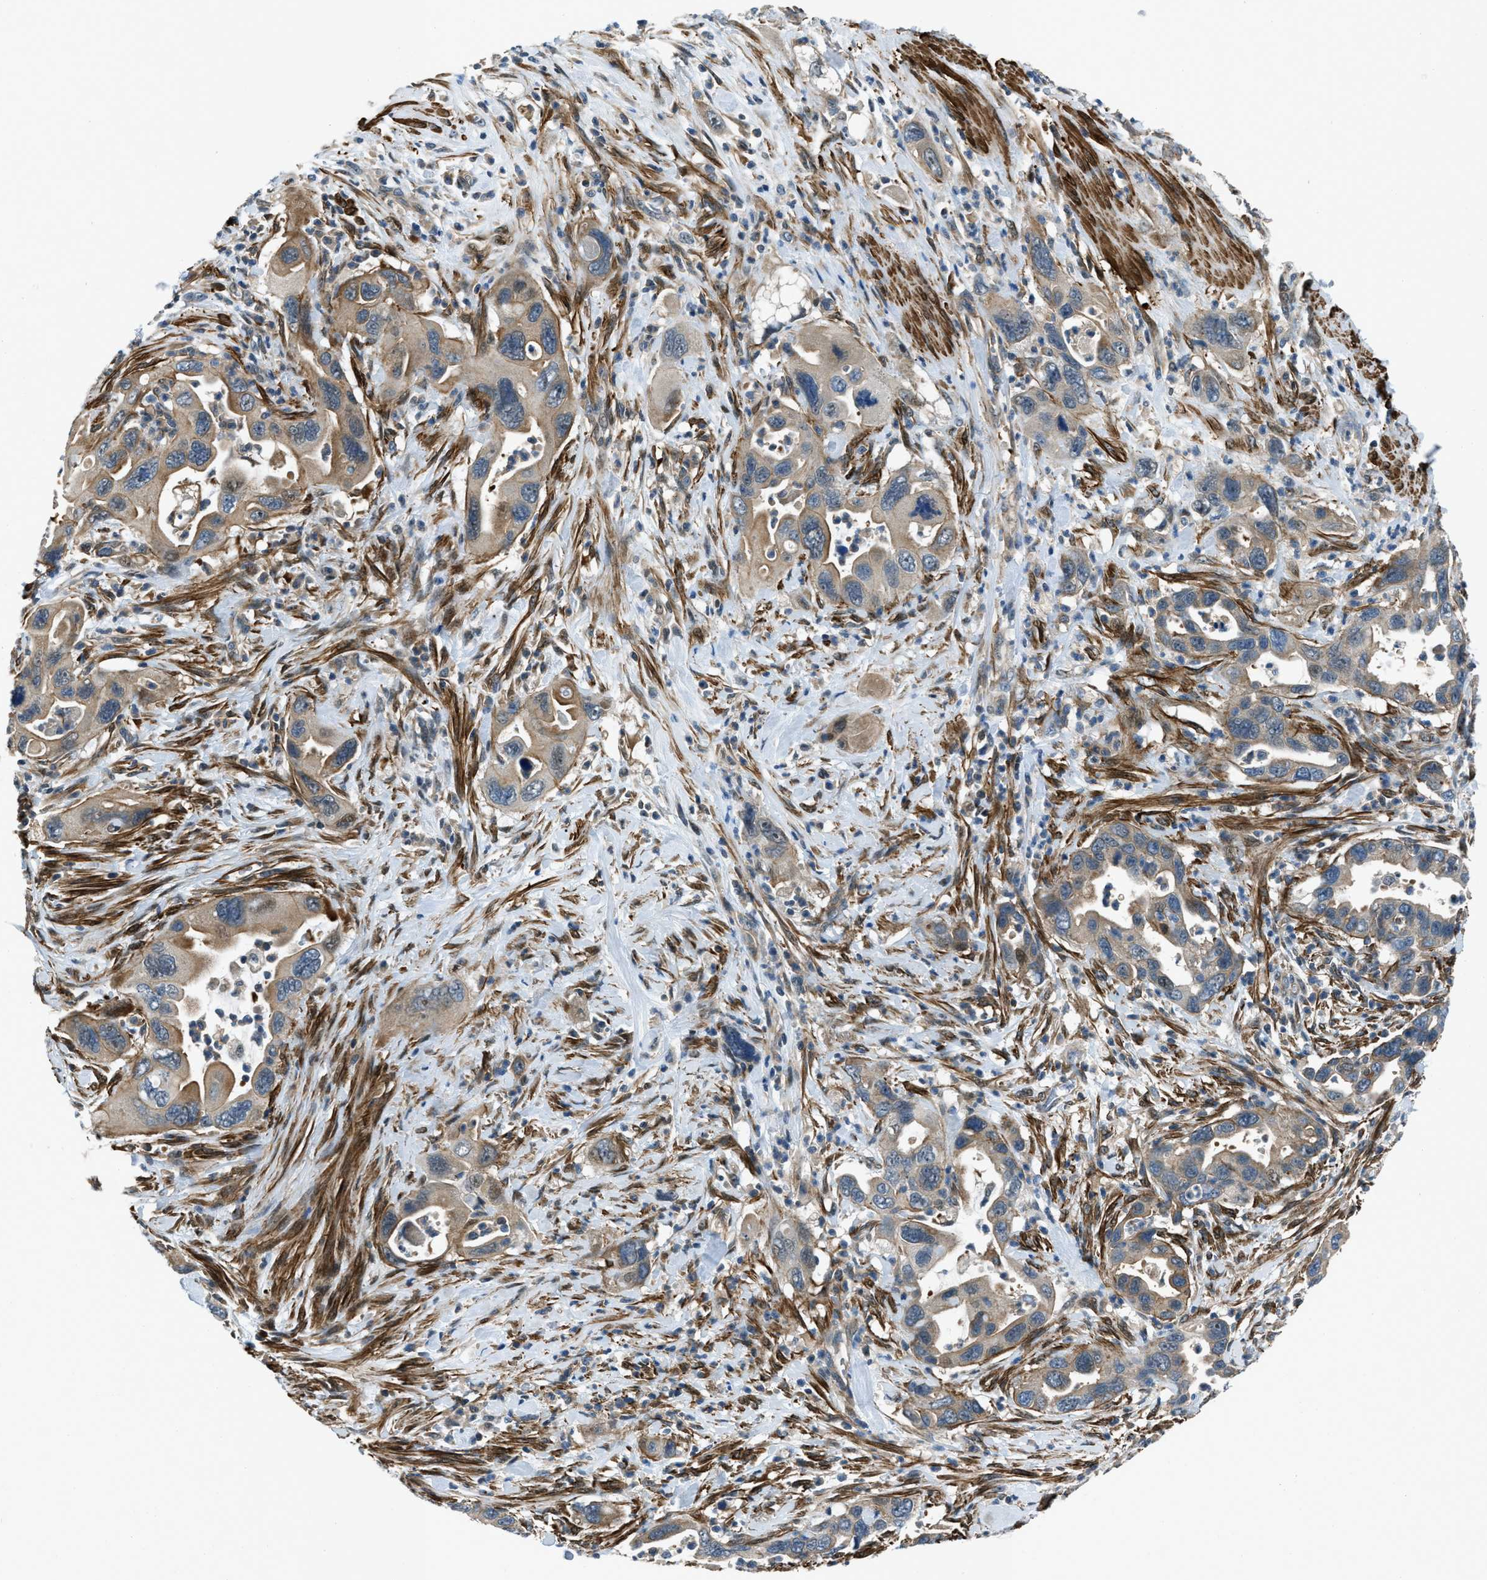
{"staining": {"intensity": "weak", "quantity": ">75%", "location": "cytoplasmic/membranous"}, "tissue": "pancreatic cancer", "cell_type": "Tumor cells", "image_type": "cancer", "snomed": [{"axis": "morphology", "description": "Adenocarcinoma, NOS"}, {"axis": "topography", "description": "Pancreas"}], "caption": "IHC of pancreatic cancer (adenocarcinoma) displays low levels of weak cytoplasmic/membranous positivity in approximately >75% of tumor cells.", "gene": "NUDCD3", "patient": {"sex": "female", "age": 70}}